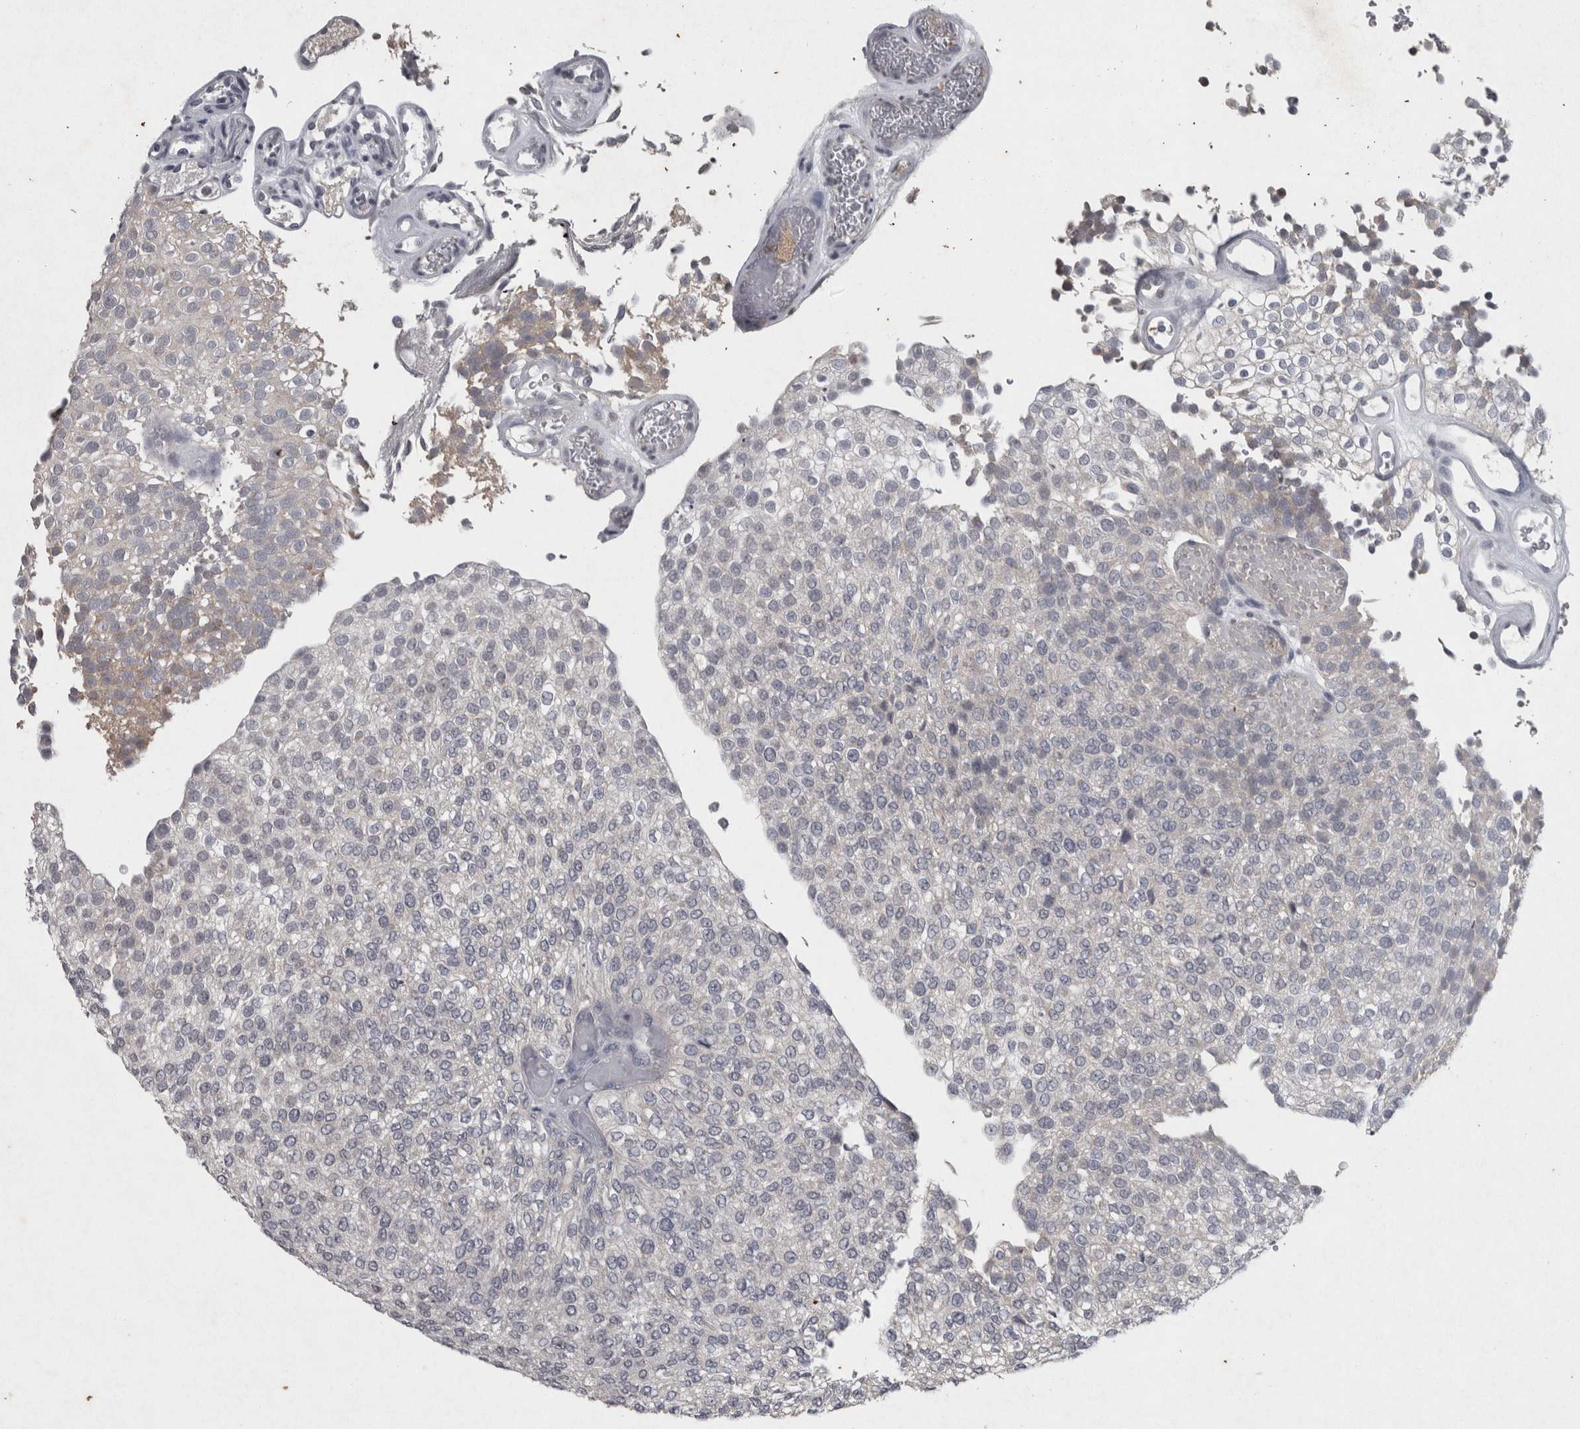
{"staining": {"intensity": "negative", "quantity": "none", "location": "none"}, "tissue": "urothelial cancer", "cell_type": "Tumor cells", "image_type": "cancer", "snomed": [{"axis": "morphology", "description": "Urothelial carcinoma, Low grade"}, {"axis": "topography", "description": "Urinary bladder"}], "caption": "Human low-grade urothelial carcinoma stained for a protein using immunohistochemistry demonstrates no expression in tumor cells.", "gene": "WNT7A", "patient": {"sex": "male", "age": 78}}